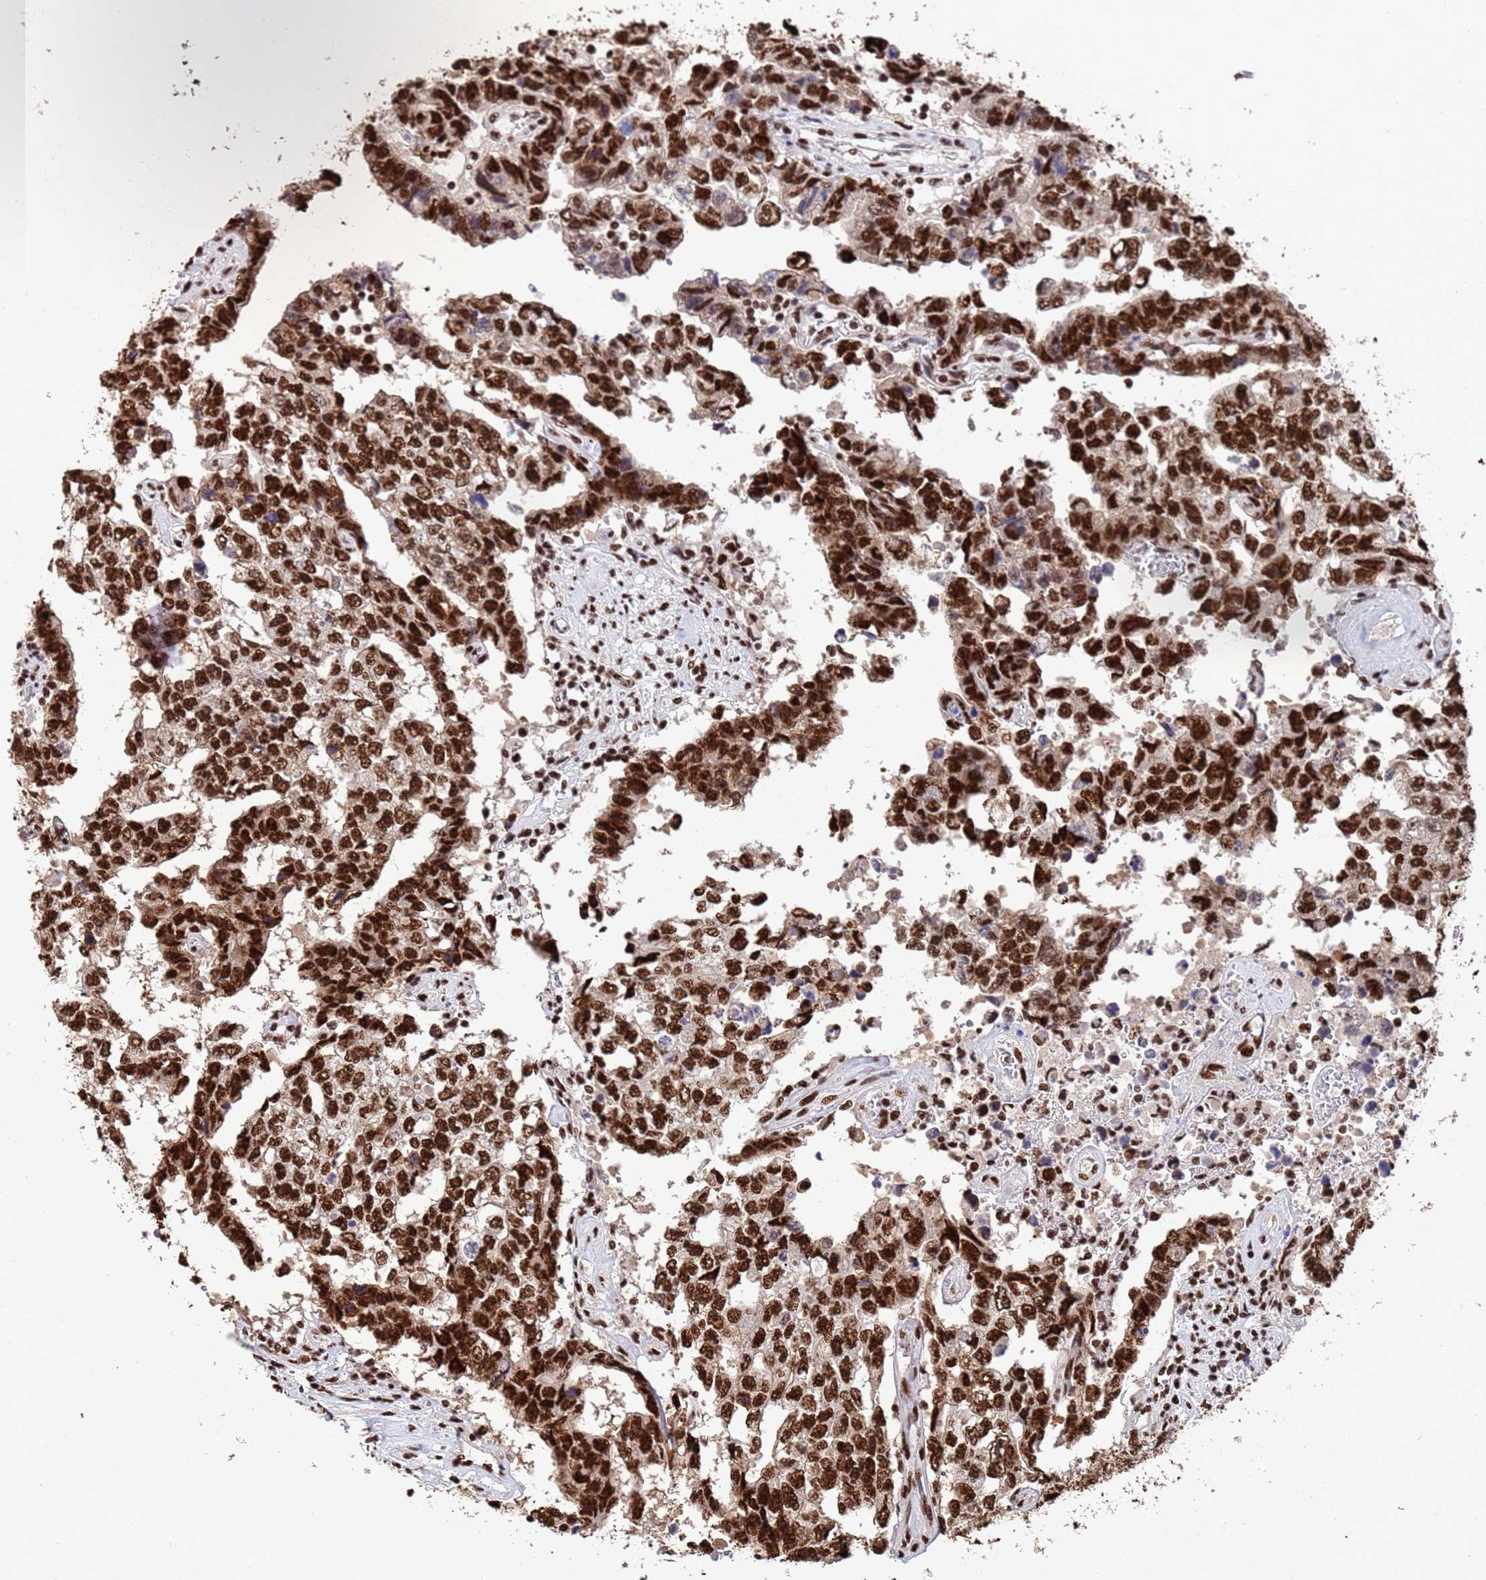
{"staining": {"intensity": "strong", "quantity": ">75%", "location": "nuclear"}, "tissue": "testis cancer", "cell_type": "Tumor cells", "image_type": "cancer", "snomed": [{"axis": "morphology", "description": "Normal tissue, NOS"}, {"axis": "morphology", "description": "Carcinoma, Embryonal, NOS"}, {"axis": "topography", "description": "Testis"}, {"axis": "topography", "description": "Epididymis"}], "caption": "A micrograph showing strong nuclear staining in approximately >75% of tumor cells in testis embryonal carcinoma, as visualized by brown immunohistochemical staining.", "gene": "SF3B2", "patient": {"sex": "male", "age": 25}}